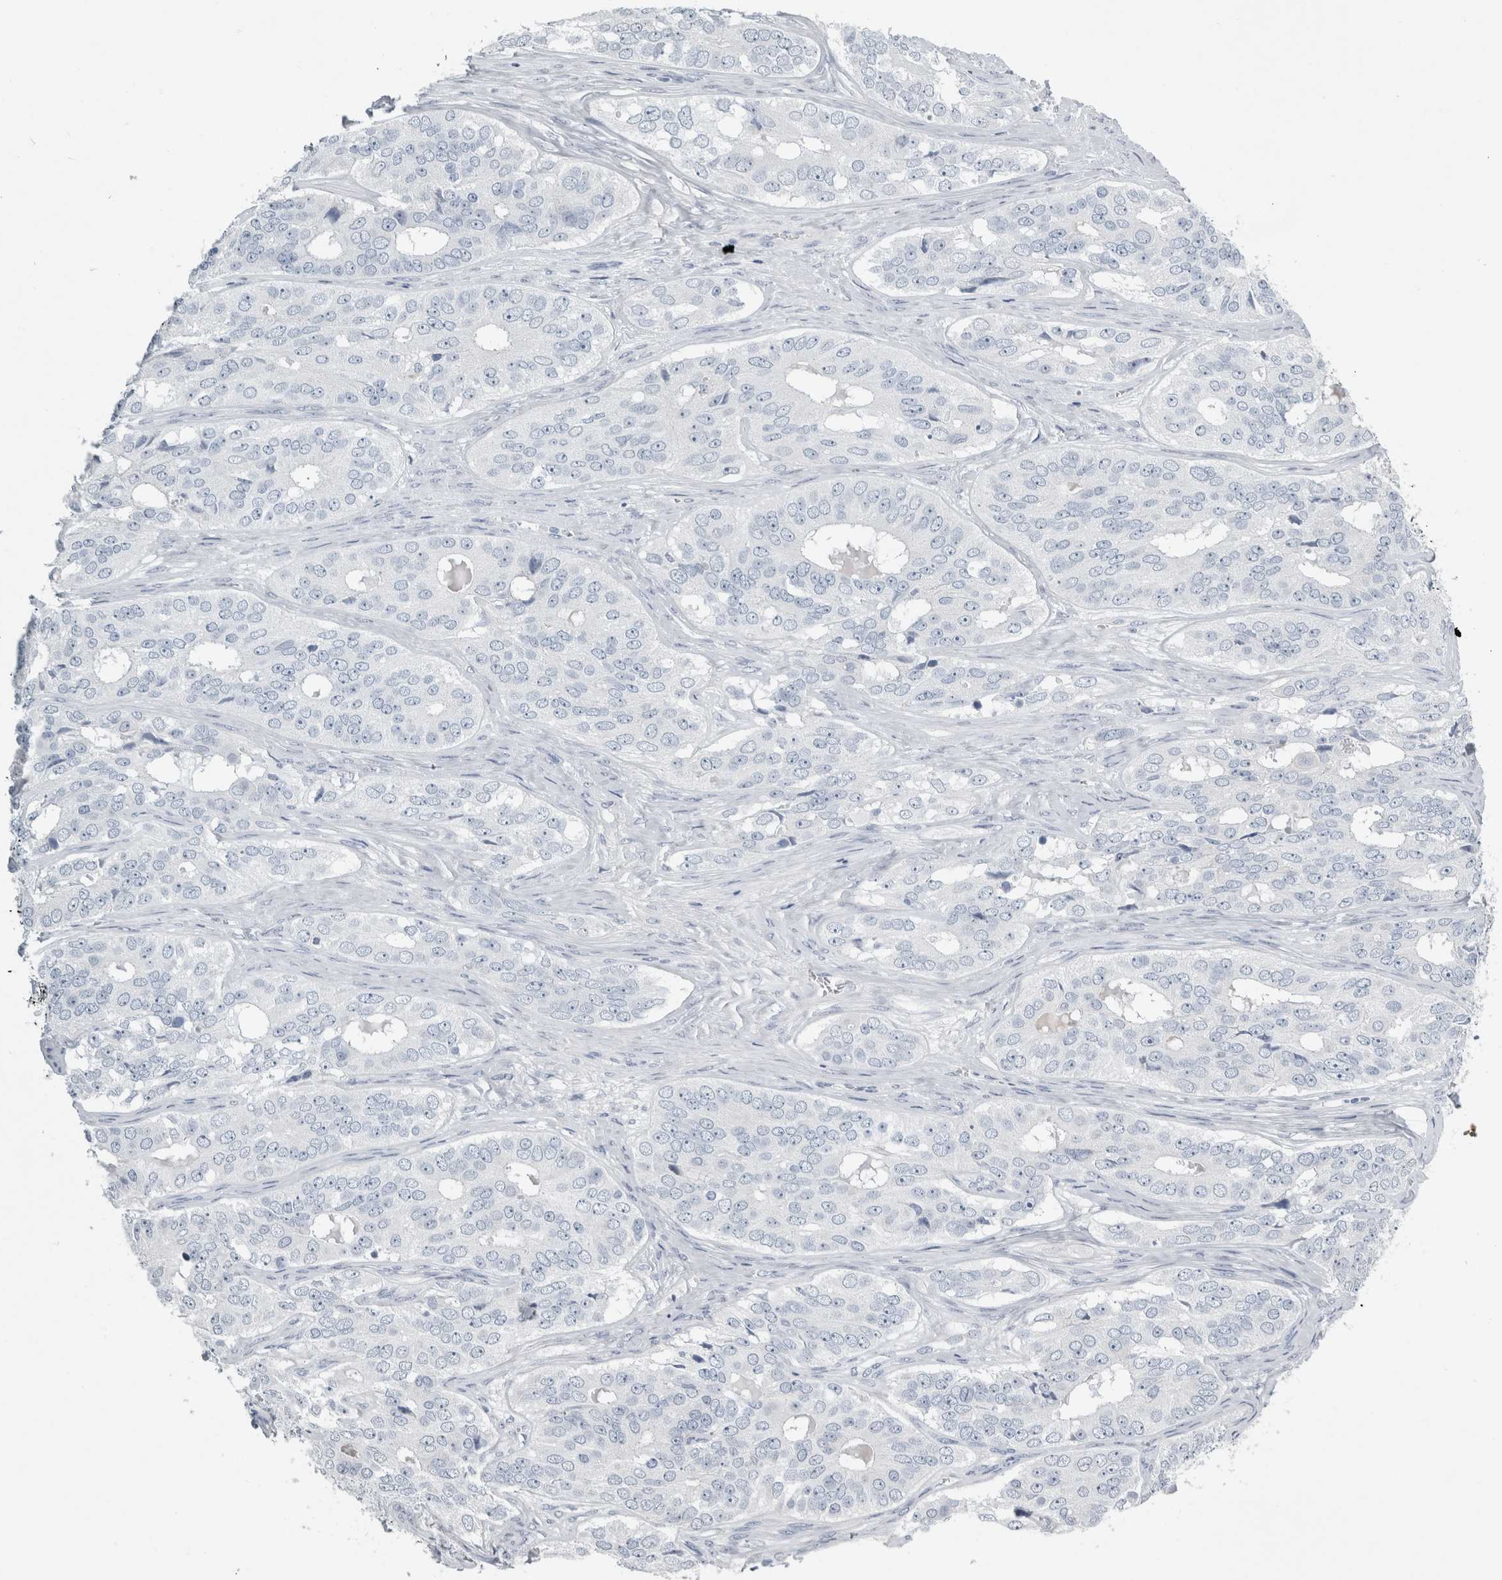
{"staining": {"intensity": "negative", "quantity": "none", "location": "none"}, "tissue": "ovarian cancer", "cell_type": "Tumor cells", "image_type": "cancer", "snomed": [{"axis": "morphology", "description": "Carcinoma, endometroid"}, {"axis": "topography", "description": "Ovary"}], "caption": "Immunohistochemistry (IHC) histopathology image of neoplastic tissue: human ovarian endometroid carcinoma stained with DAB exhibits no significant protein staining in tumor cells.", "gene": "FXYD7", "patient": {"sex": "female", "age": 51}}